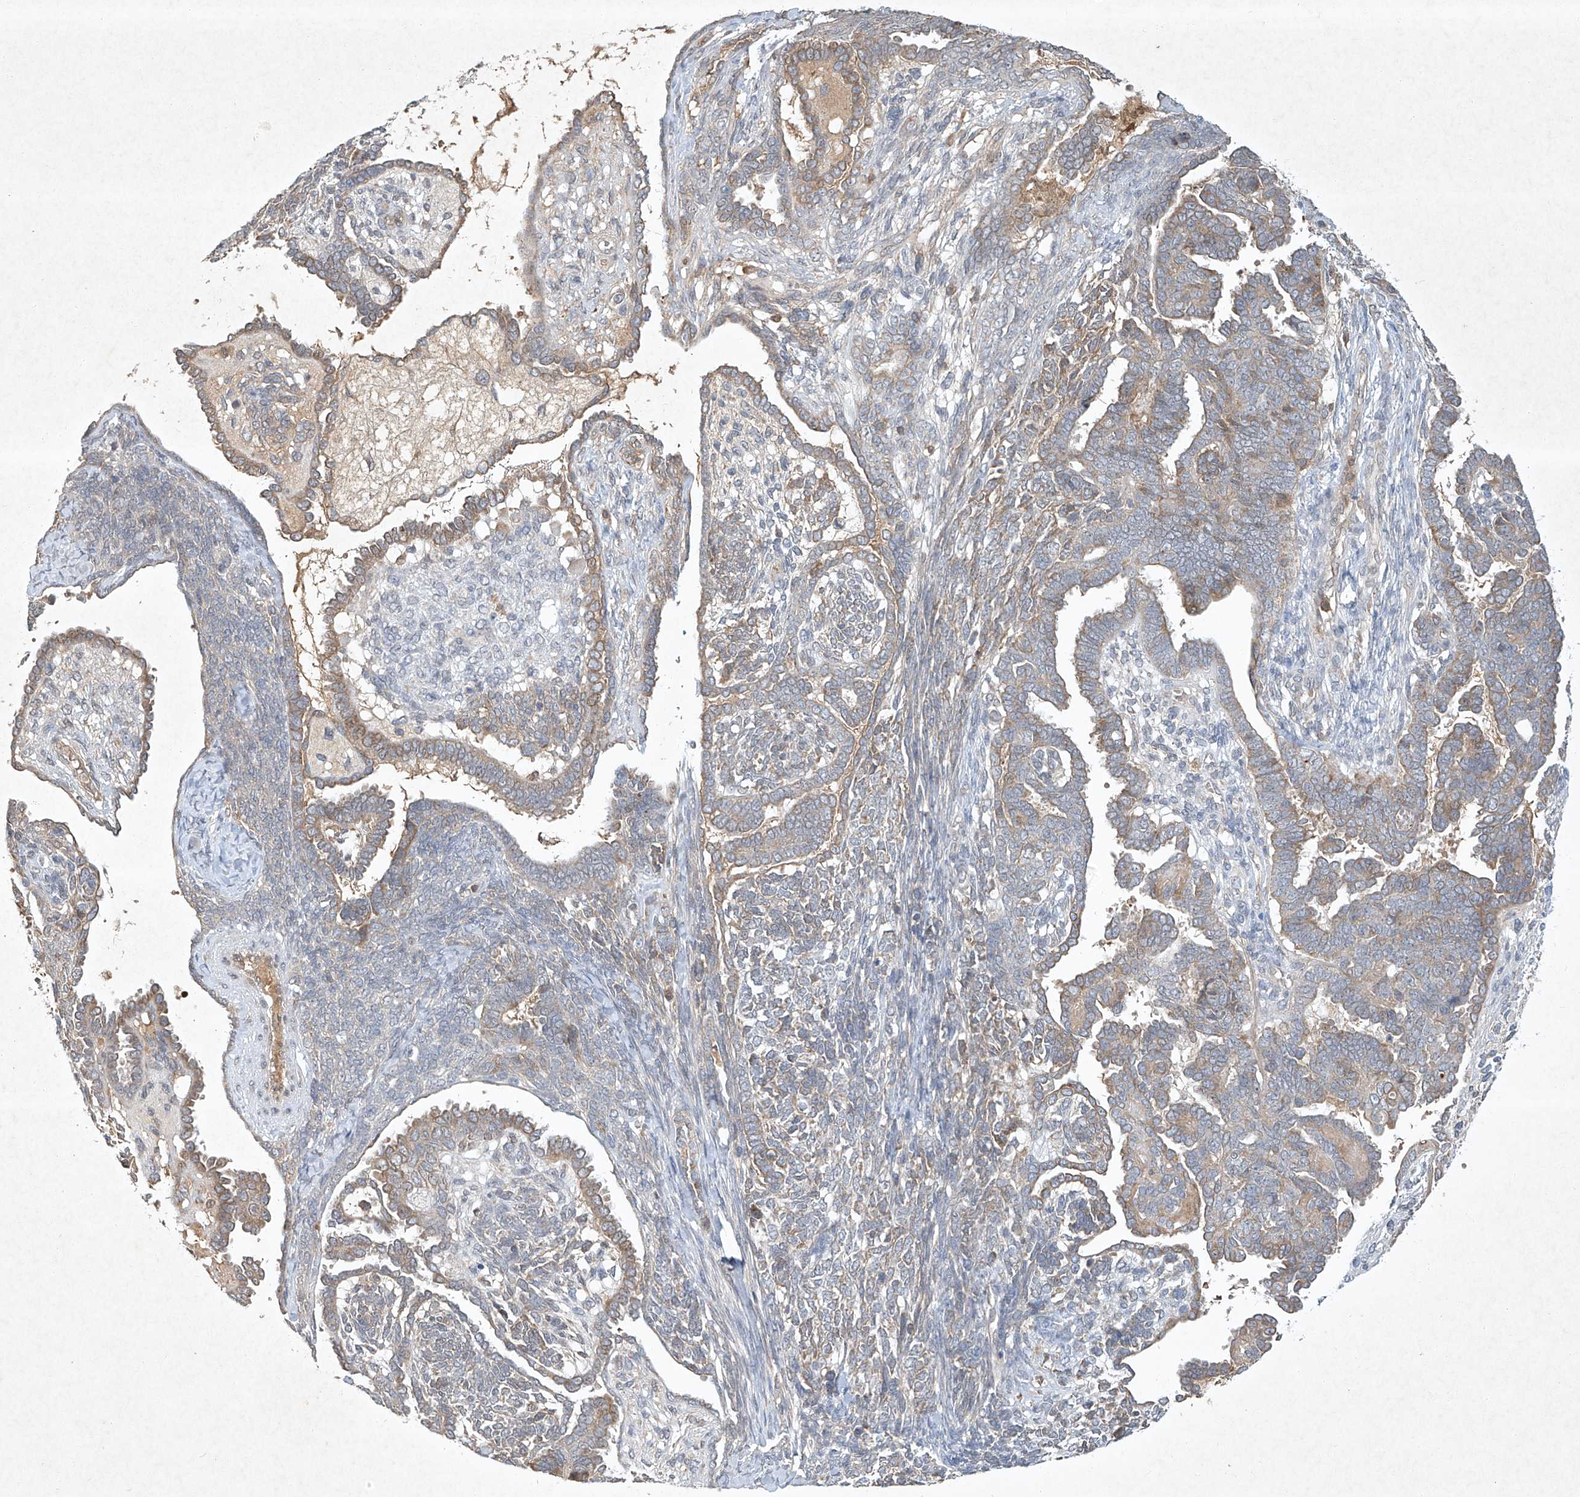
{"staining": {"intensity": "weak", "quantity": "25%-75%", "location": "cytoplasmic/membranous"}, "tissue": "endometrial cancer", "cell_type": "Tumor cells", "image_type": "cancer", "snomed": [{"axis": "morphology", "description": "Neoplasm, malignant, NOS"}, {"axis": "topography", "description": "Endometrium"}], "caption": "An image showing weak cytoplasmic/membranous positivity in about 25%-75% of tumor cells in endometrial cancer, as visualized by brown immunohistochemical staining.", "gene": "BTRC", "patient": {"sex": "female", "age": 74}}